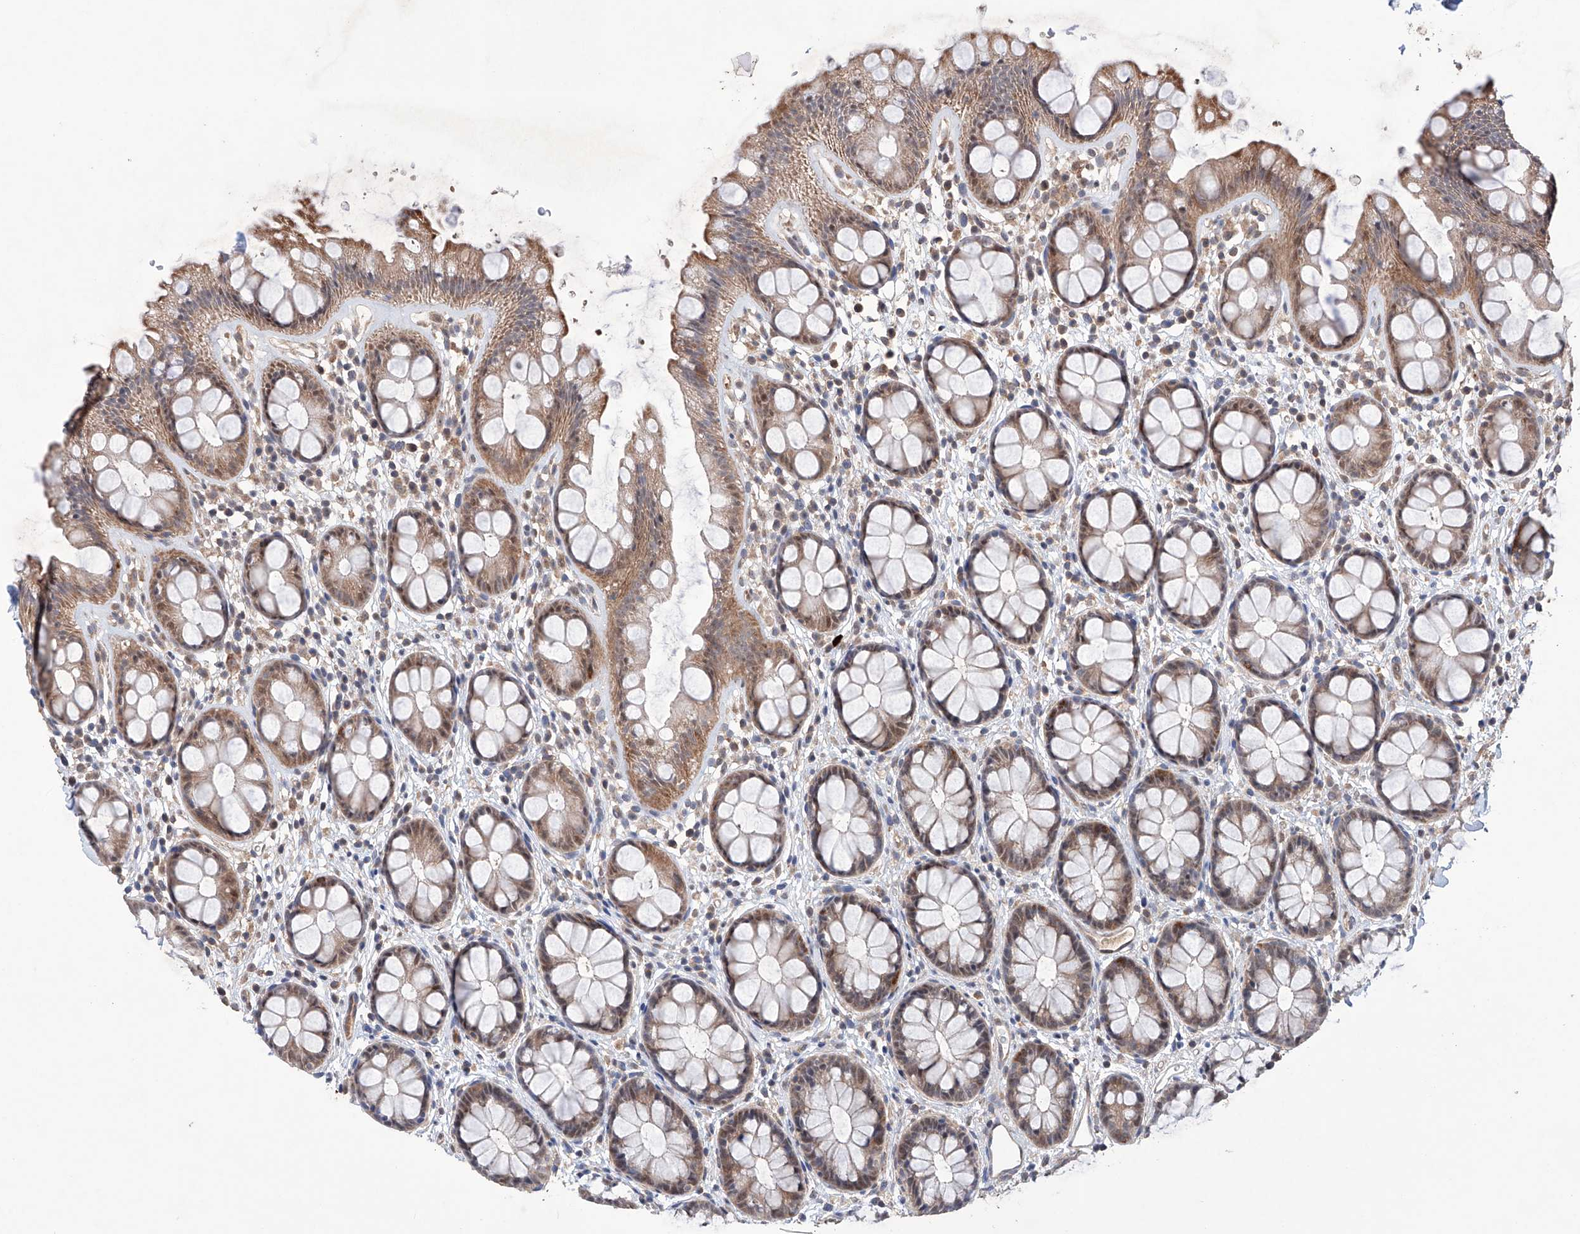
{"staining": {"intensity": "moderate", "quantity": ">75%", "location": "cytoplasmic/membranous,nuclear"}, "tissue": "rectum", "cell_type": "Glandular cells", "image_type": "normal", "snomed": [{"axis": "morphology", "description": "Normal tissue, NOS"}, {"axis": "topography", "description": "Rectum"}], "caption": "Immunohistochemistry of normal human rectum exhibits medium levels of moderate cytoplasmic/membranous,nuclear expression in about >75% of glandular cells.", "gene": "AFG1L", "patient": {"sex": "female", "age": 65}}